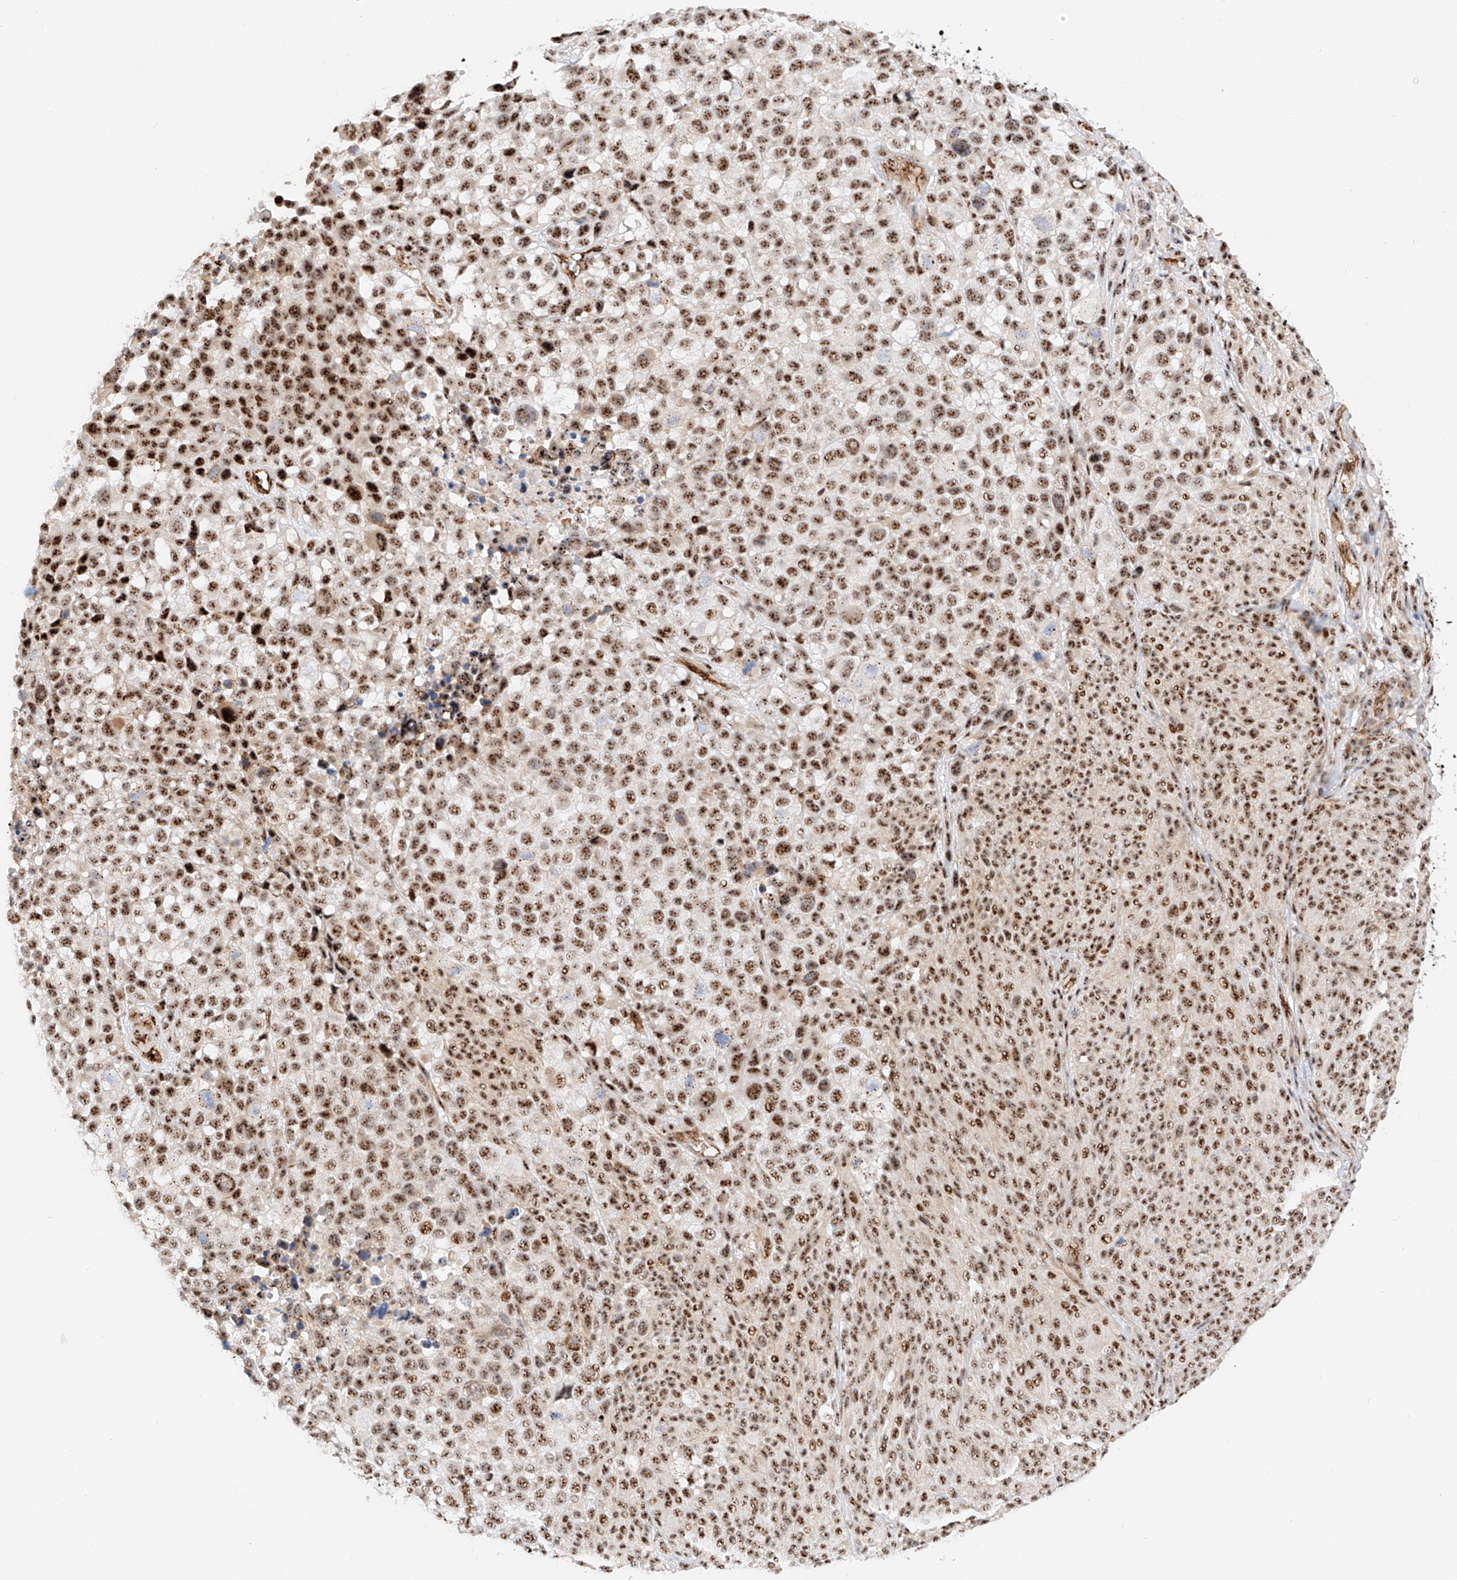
{"staining": {"intensity": "strong", "quantity": ">75%", "location": "nuclear"}, "tissue": "melanoma", "cell_type": "Tumor cells", "image_type": "cancer", "snomed": [{"axis": "morphology", "description": "Malignant melanoma, NOS"}, {"axis": "topography", "description": "Skin of trunk"}], "caption": "Protein staining of malignant melanoma tissue exhibits strong nuclear positivity in about >75% of tumor cells.", "gene": "ATXN7L2", "patient": {"sex": "male", "age": 71}}